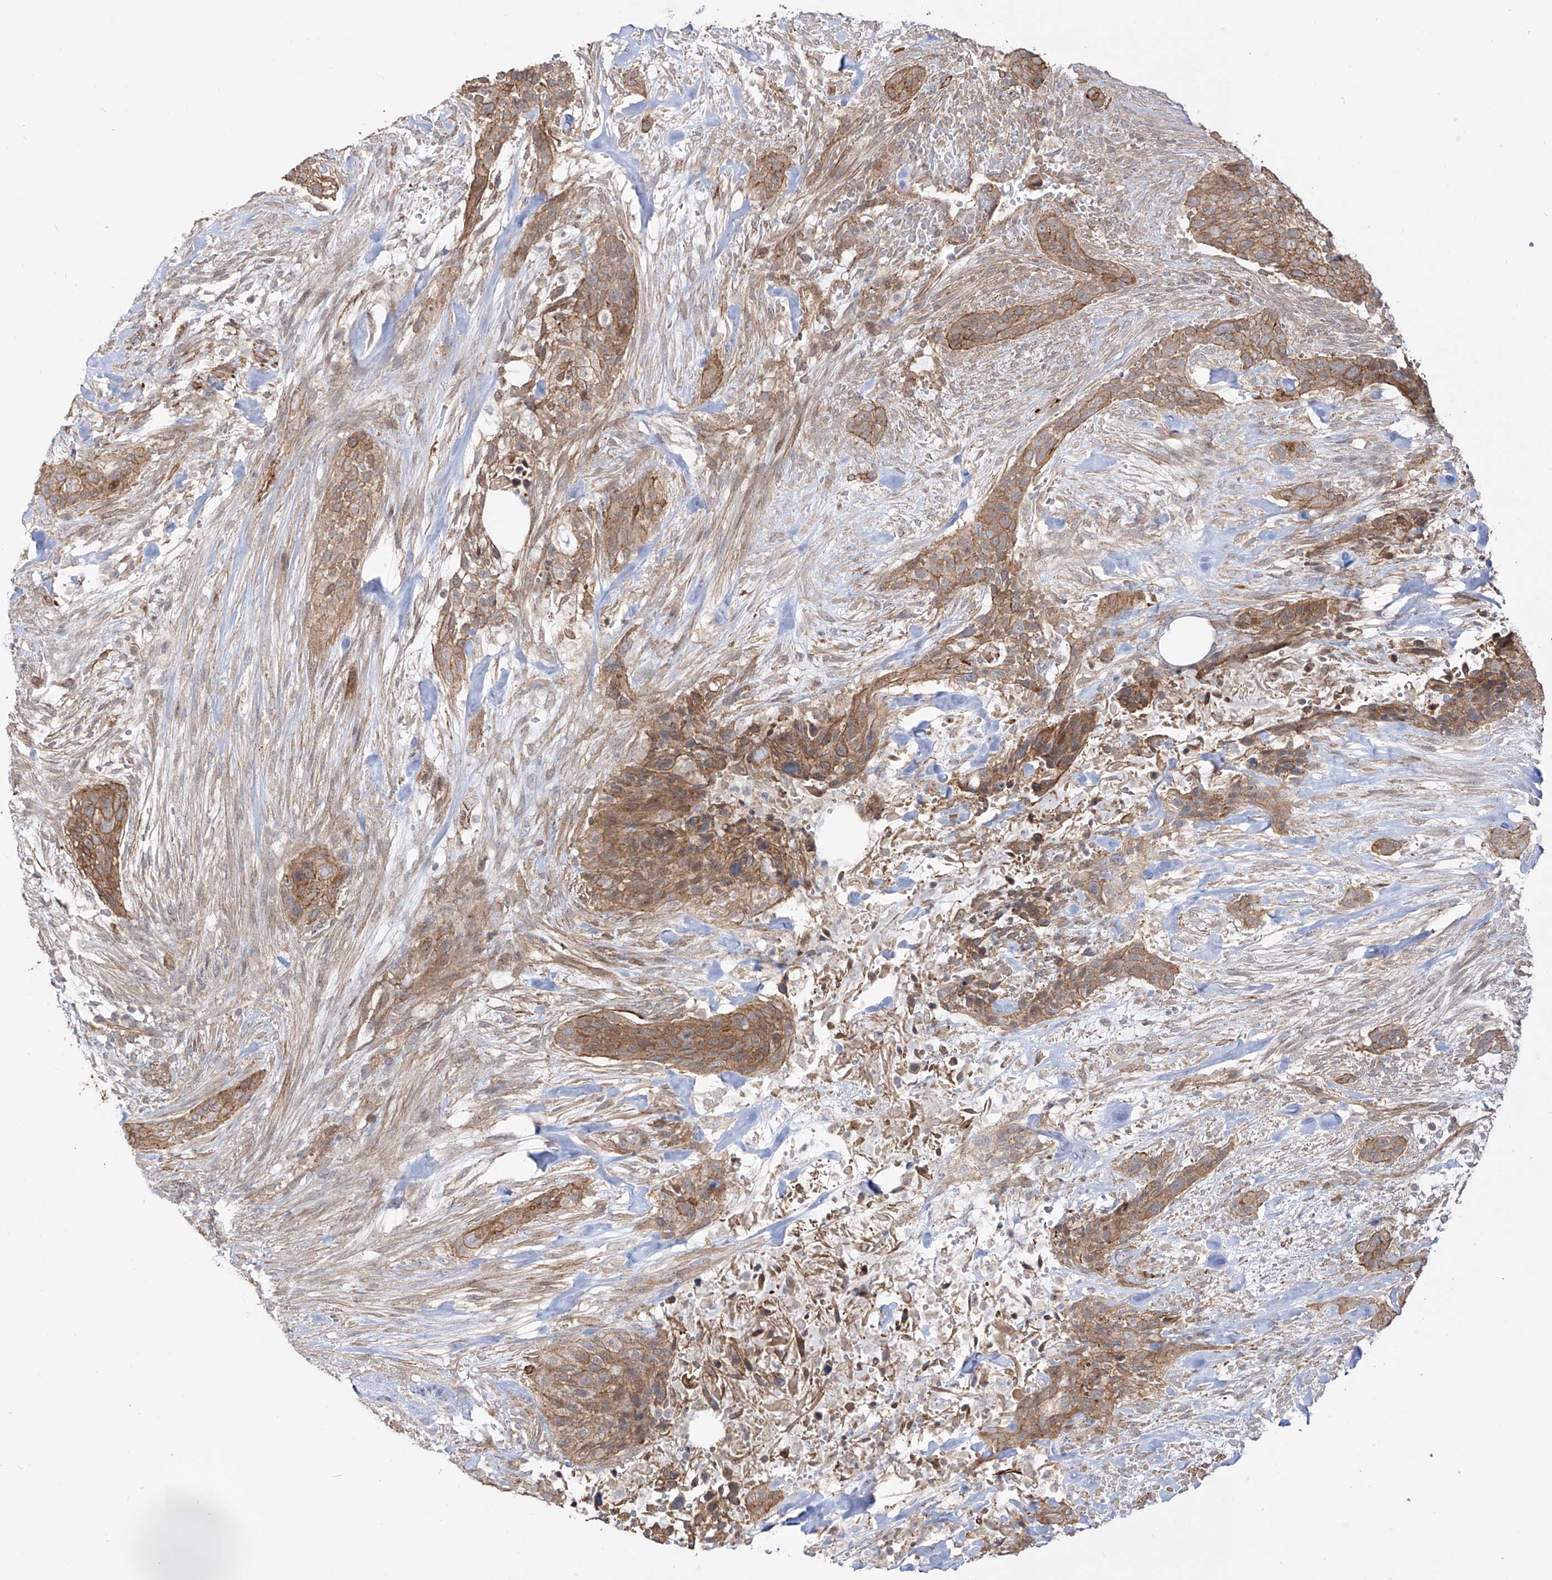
{"staining": {"intensity": "moderate", "quantity": "25%-75%", "location": "cytoplasmic/membranous"}, "tissue": "urothelial cancer", "cell_type": "Tumor cells", "image_type": "cancer", "snomed": [{"axis": "morphology", "description": "Urothelial carcinoma, High grade"}, {"axis": "topography", "description": "Urinary bladder"}], "caption": "Urothelial cancer stained with immunohistochemistry displays moderate cytoplasmic/membranous expression in about 25%-75% of tumor cells.", "gene": "ZNF180", "patient": {"sex": "male", "age": 35}}